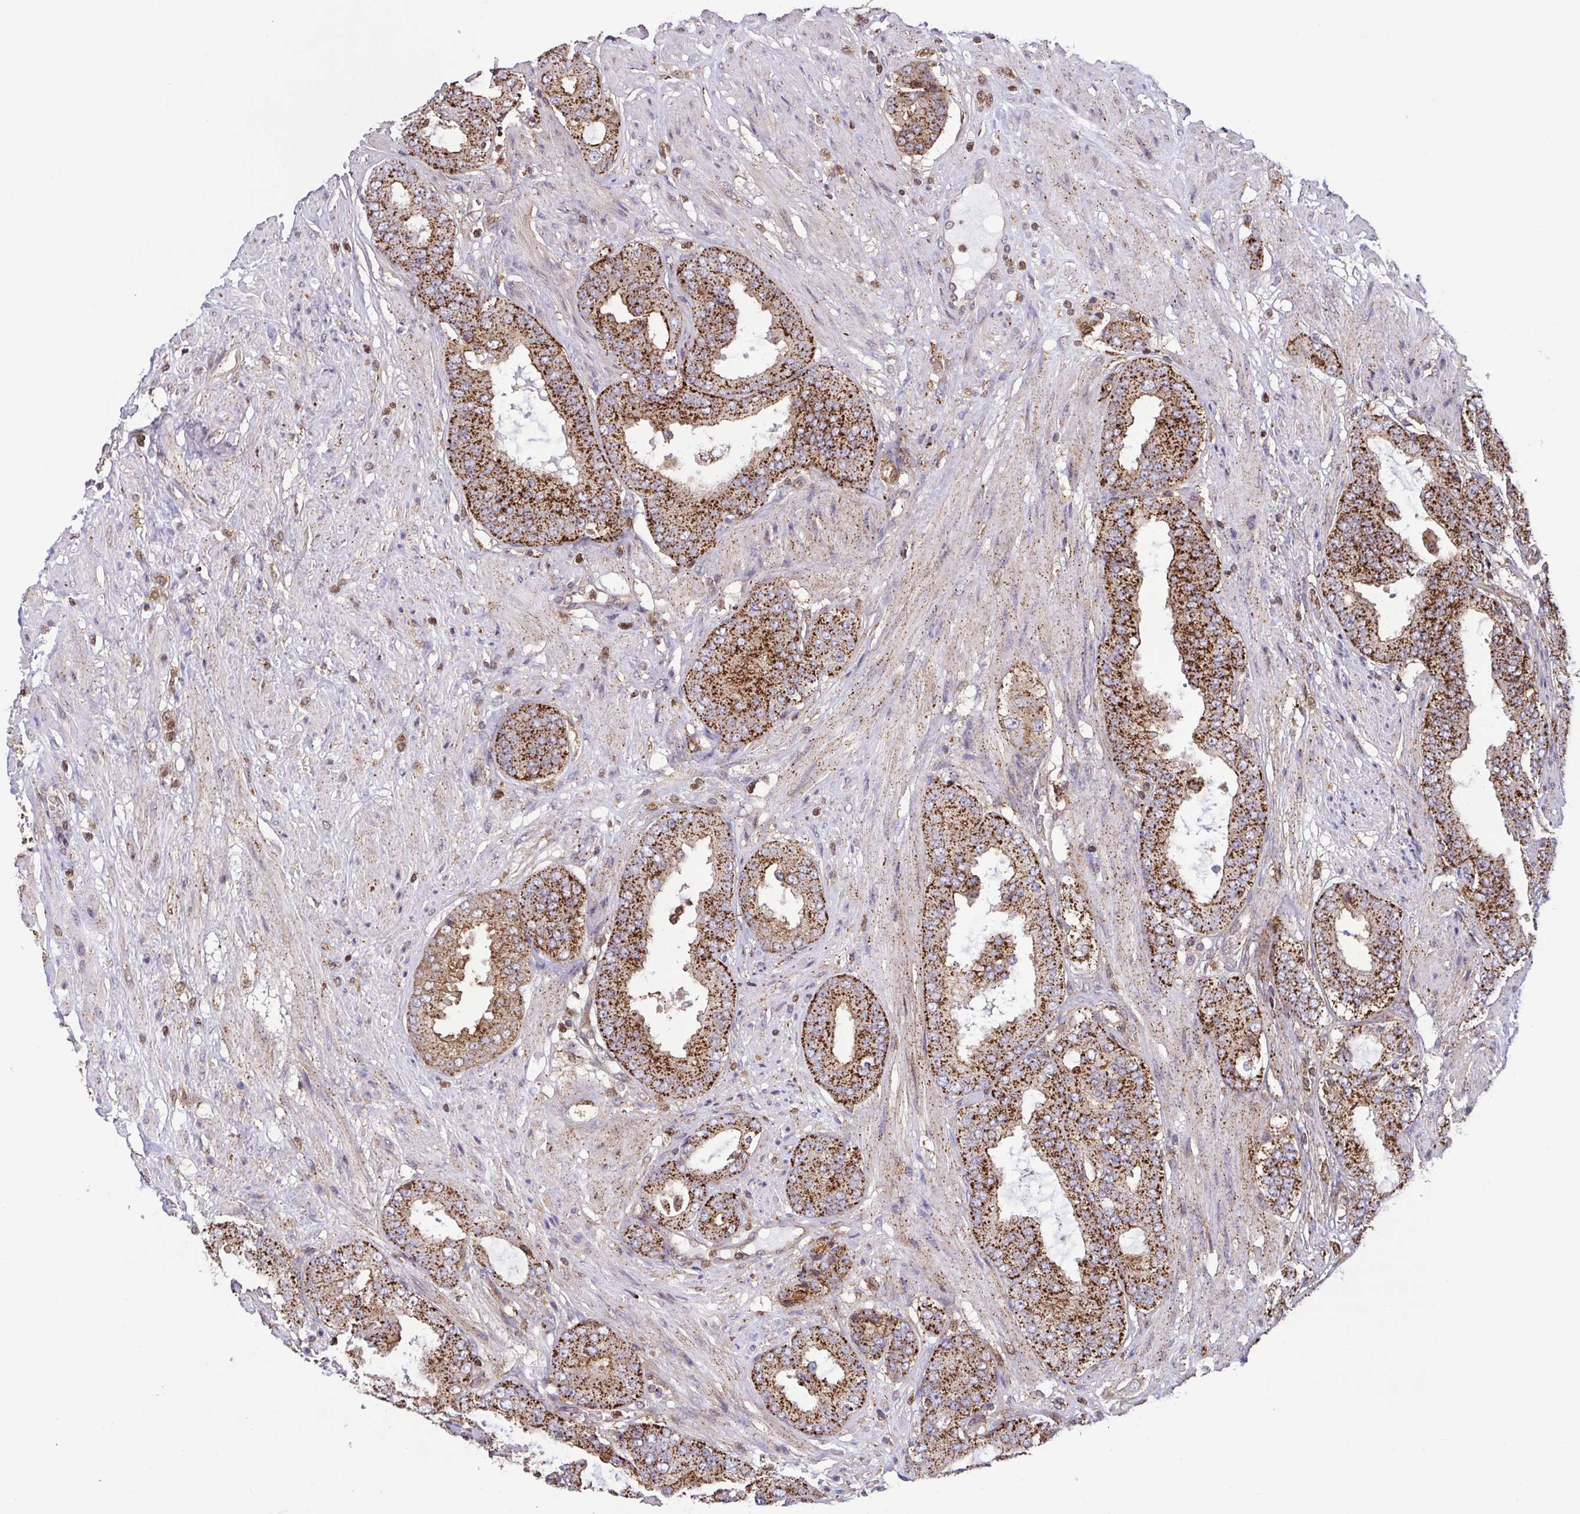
{"staining": {"intensity": "strong", "quantity": ">75%", "location": "cytoplasmic/membranous,nuclear"}, "tissue": "prostate cancer", "cell_type": "Tumor cells", "image_type": "cancer", "snomed": [{"axis": "morphology", "description": "Adenocarcinoma, High grade"}, {"axis": "topography", "description": "Prostate"}], "caption": "This image displays high-grade adenocarcinoma (prostate) stained with immunohistochemistry (IHC) to label a protein in brown. The cytoplasmic/membranous and nuclear of tumor cells show strong positivity for the protein. Nuclei are counter-stained blue.", "gene": "CHMP1B", "patient": {"sex": "male", "age": 71}}